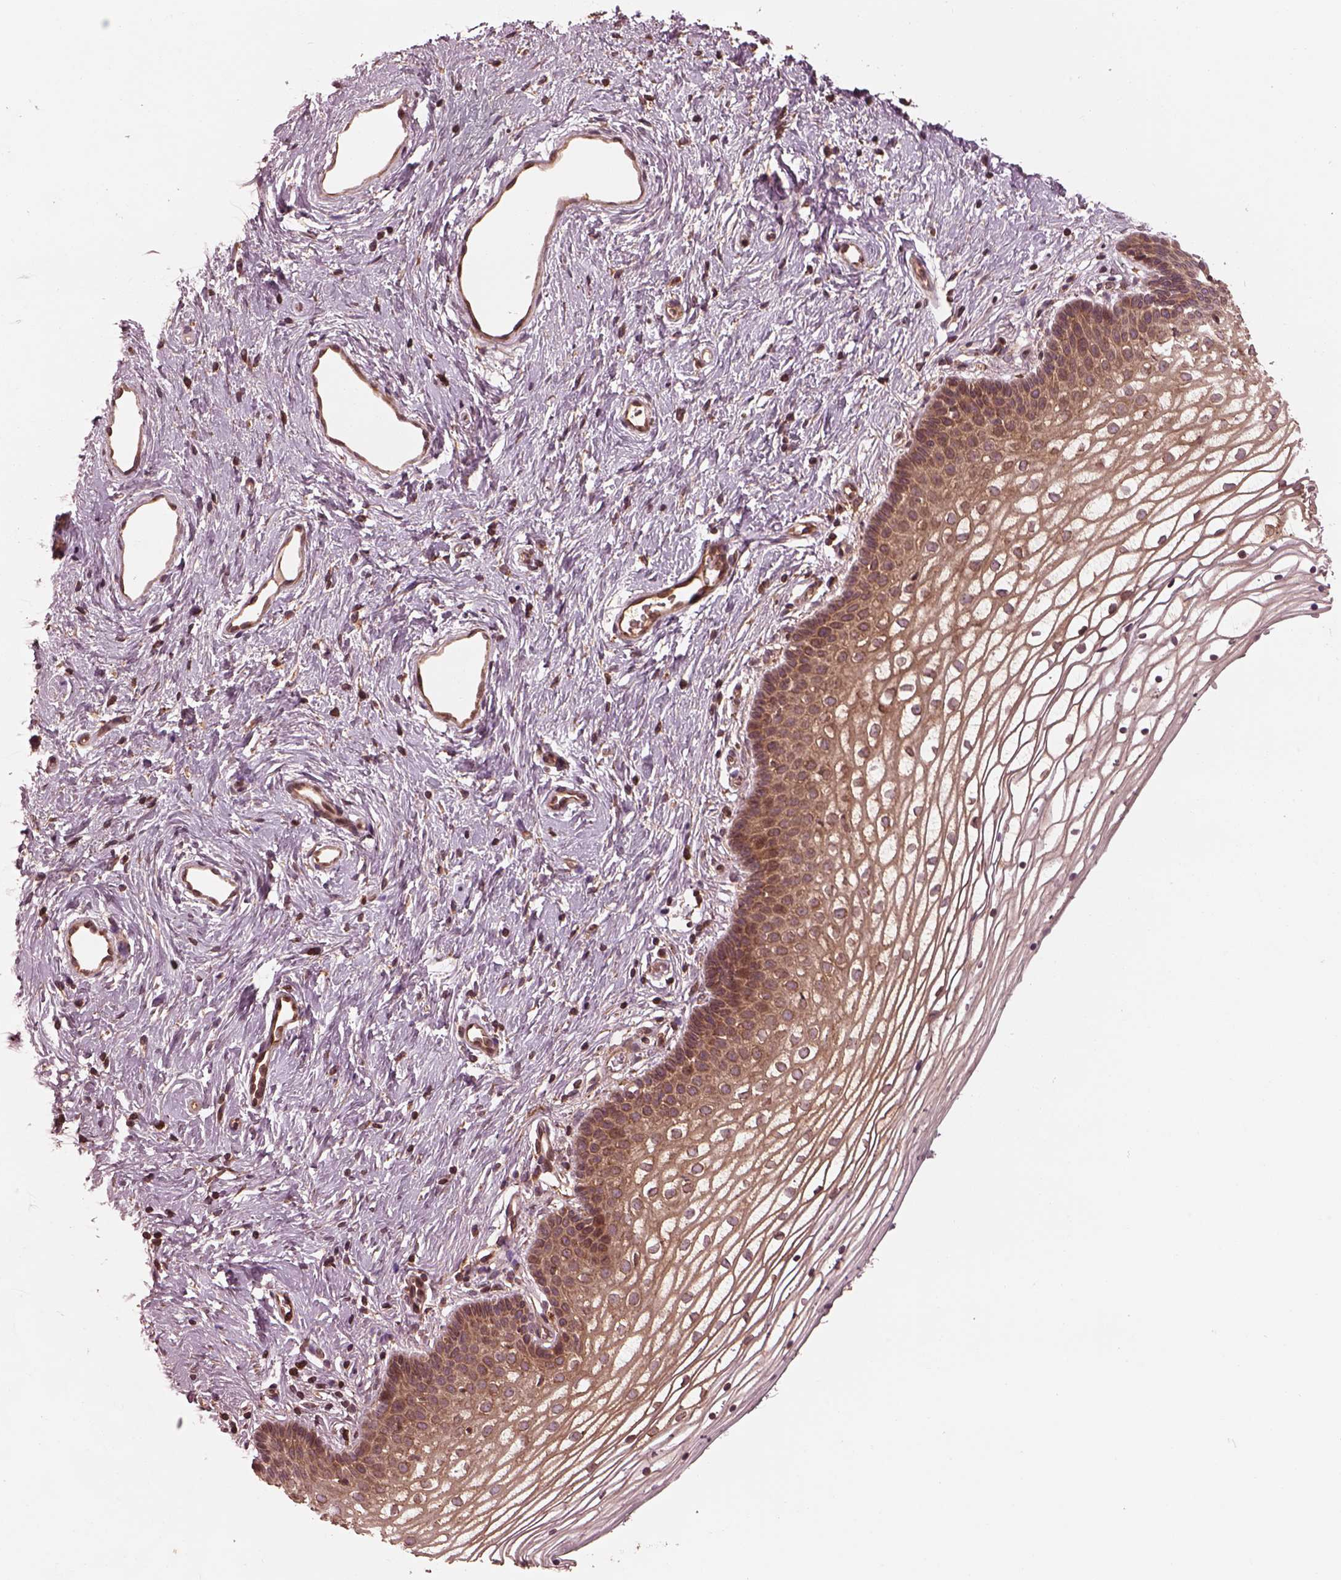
{"staining": {"intensity": "moderate", "quantity": ">75%", "location": "cytoplasmic/membranous"}, "tissue": "vagina", "cell_type": "Squamous epithelial cells", "image_type": "normal", "snomed": [{"axis": "morphology", "description": "Normal tissue, NOS"}, {"axis": "topography", "description": "Vagina"}], "caption": "The image displays a brown stain indicating the presence of a protein in the cytoplasmic/membranous of squamous epithelial cells in vagina.", "gene": "PIK3R2", "patient": {"sex": "female", "age": 36}}